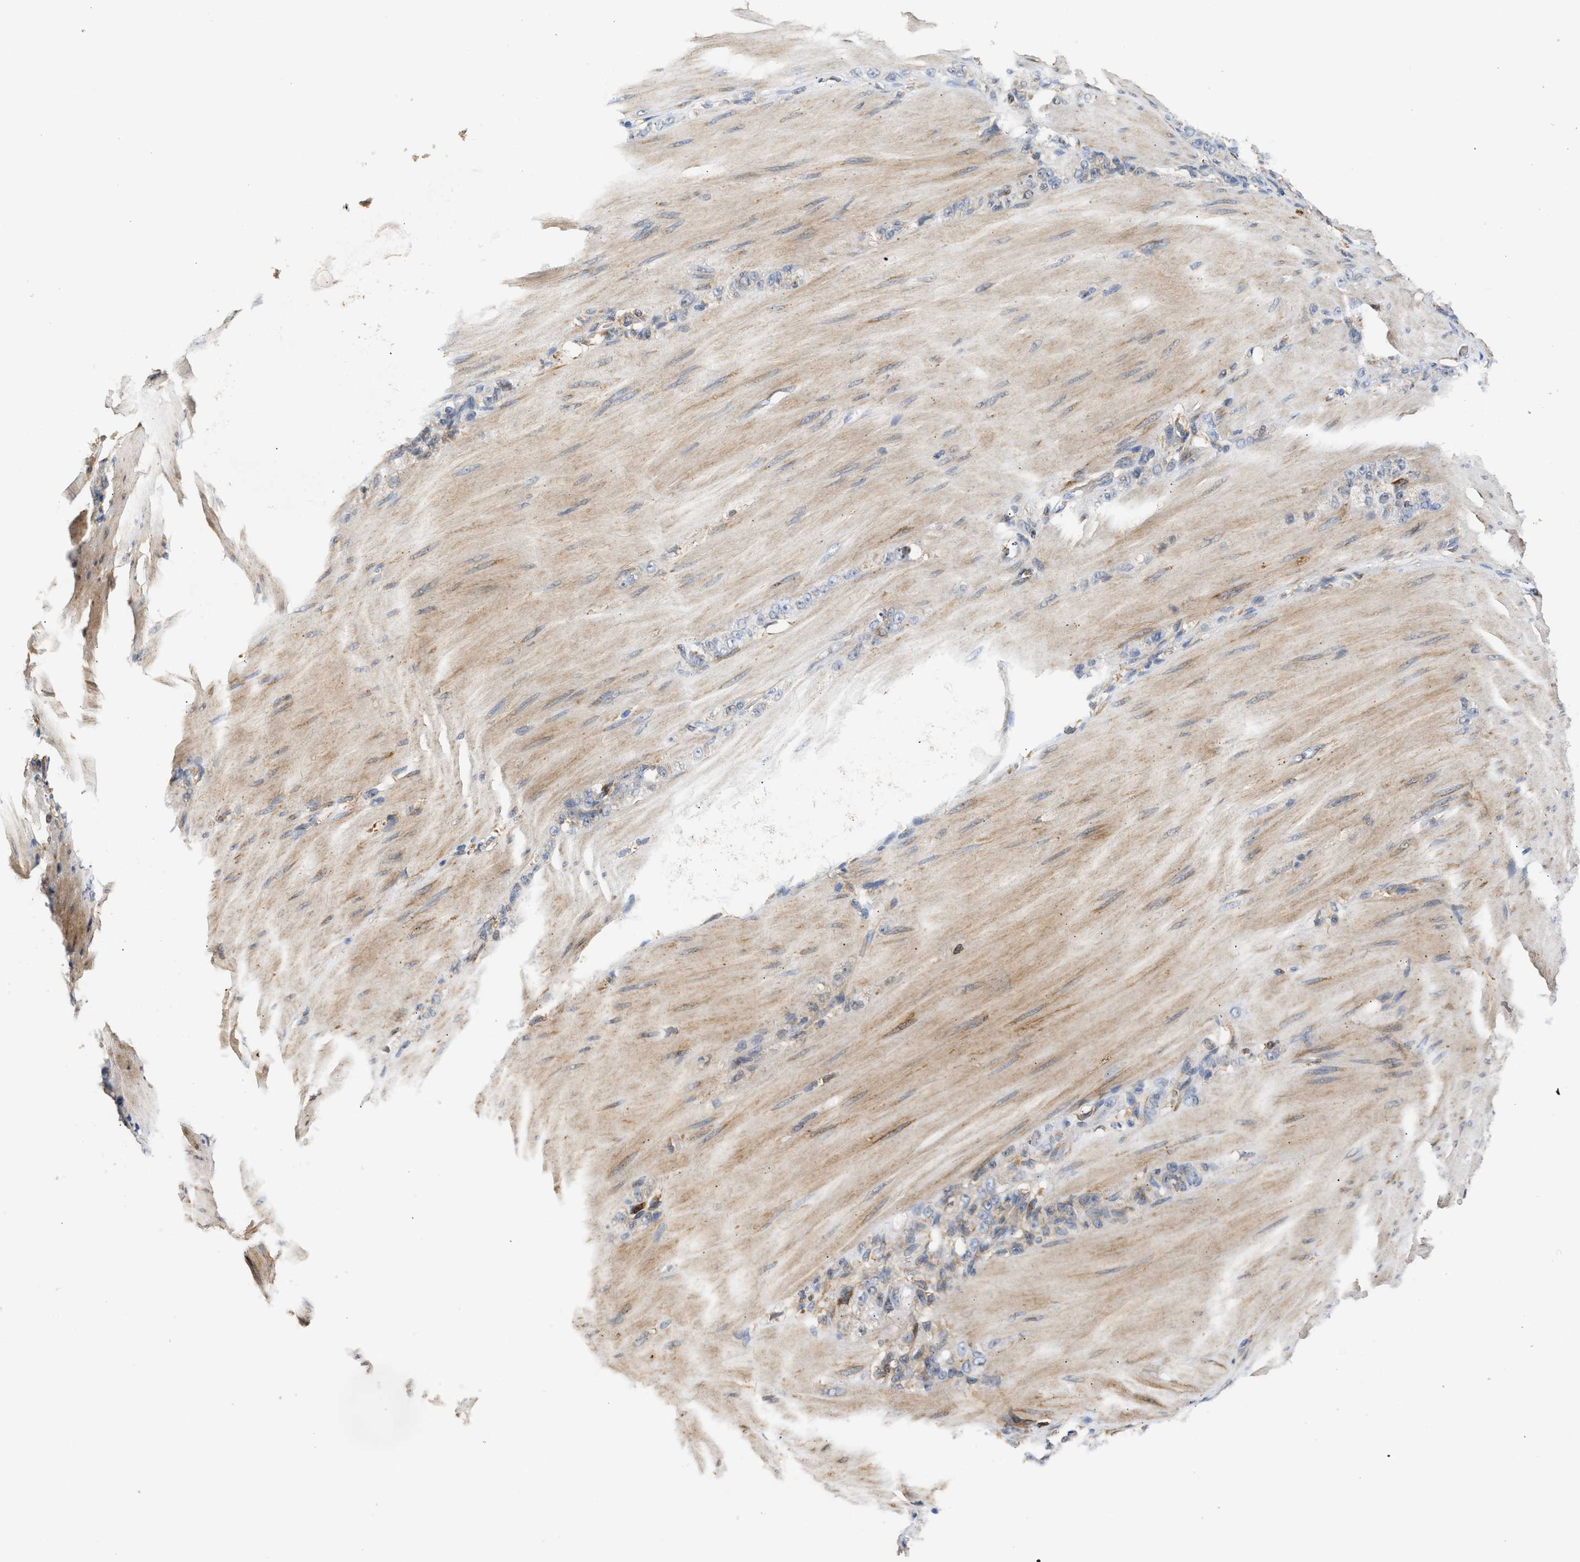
{"staining": {"intensity": "negative", "quantity": "none", "location": "none"}, "tissue": "stomach cancer", "cell_type": "Tumor cells", "image_type": "cancer", "snomed": [{"axis": "morphology", "description": "Normal tissue, NOS"}, {"axis": "morphology", "description": "Adenocarcinoma, NOS"}, {"axis": "topography", "description": "Stomach"}], "caption": "The immunohistochemistry histopathology image has no significant positivity in tumor cells of adenocarcinoma (stomach) tissue. (DAB (3,3'-diaminobenzidine) IHC with hematoxylin counter stain).", "gene": "RAB31", "patient": {"sex": "male", "age": 82}}